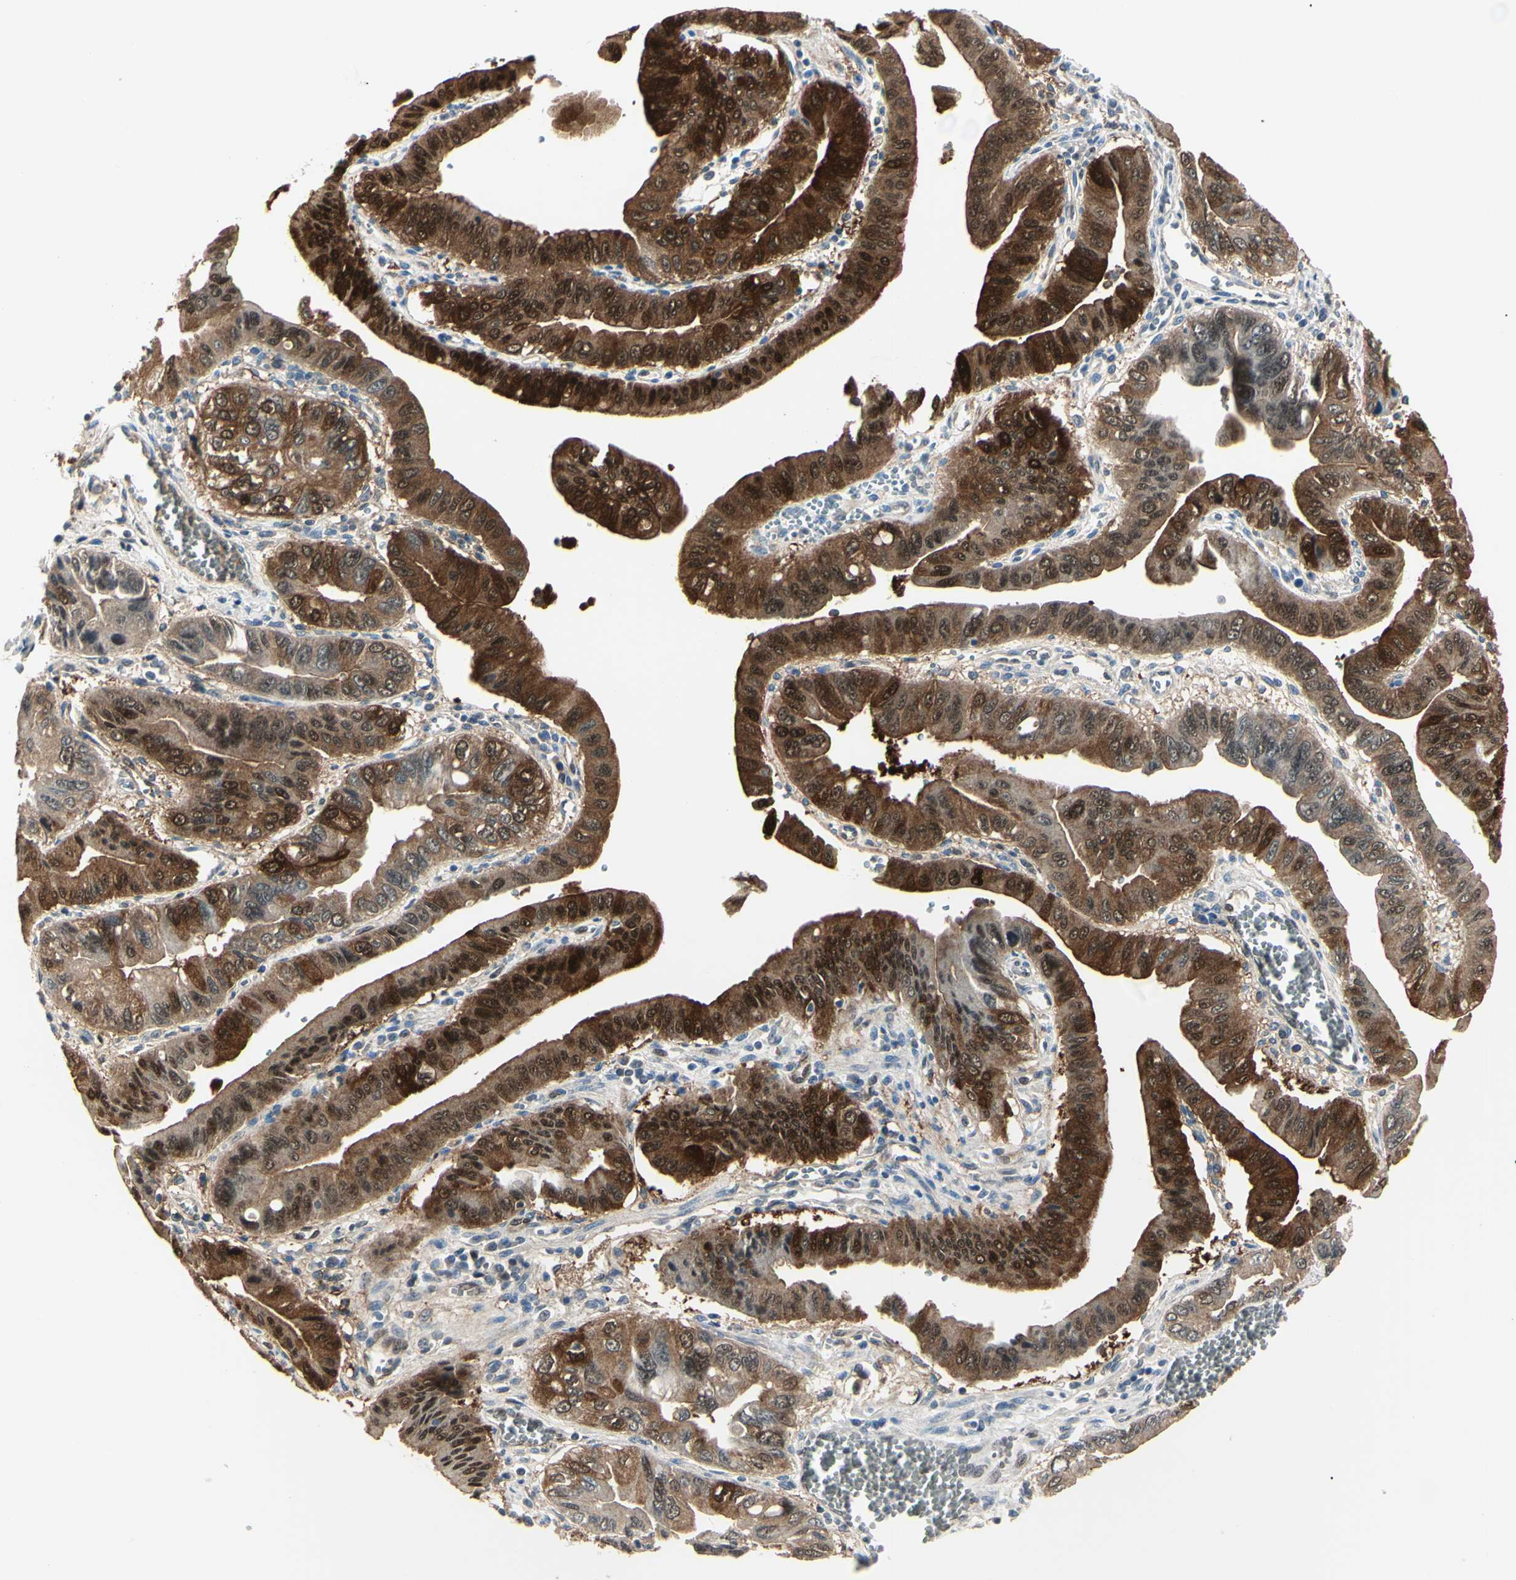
{"staining": {"intensity": "strong", "quantity": "25%-75%", "location": "cytoplasmic/membranous,nuclear"}, "tissue": "pancreatic cancer", "cell_type": "Tumor cells", "image_type": "cancer", "snomed": [{"axis": "morphology", "description": "Normal tissue, NOS"}, {"axis": "topography", "description": "Lymph node"}], "caption": "Protein staining by immunohistochemistry (IHC) shows strong cytoplasmic/membranous and nuclear positivity in about 25%-75% of tumor cells in pancreatic cancer. The protein of interest is shown in brown color, while the nuclei are stained blue.", "gene": "AKR1C3", "patient": {"sex": "male", "age": 50}}